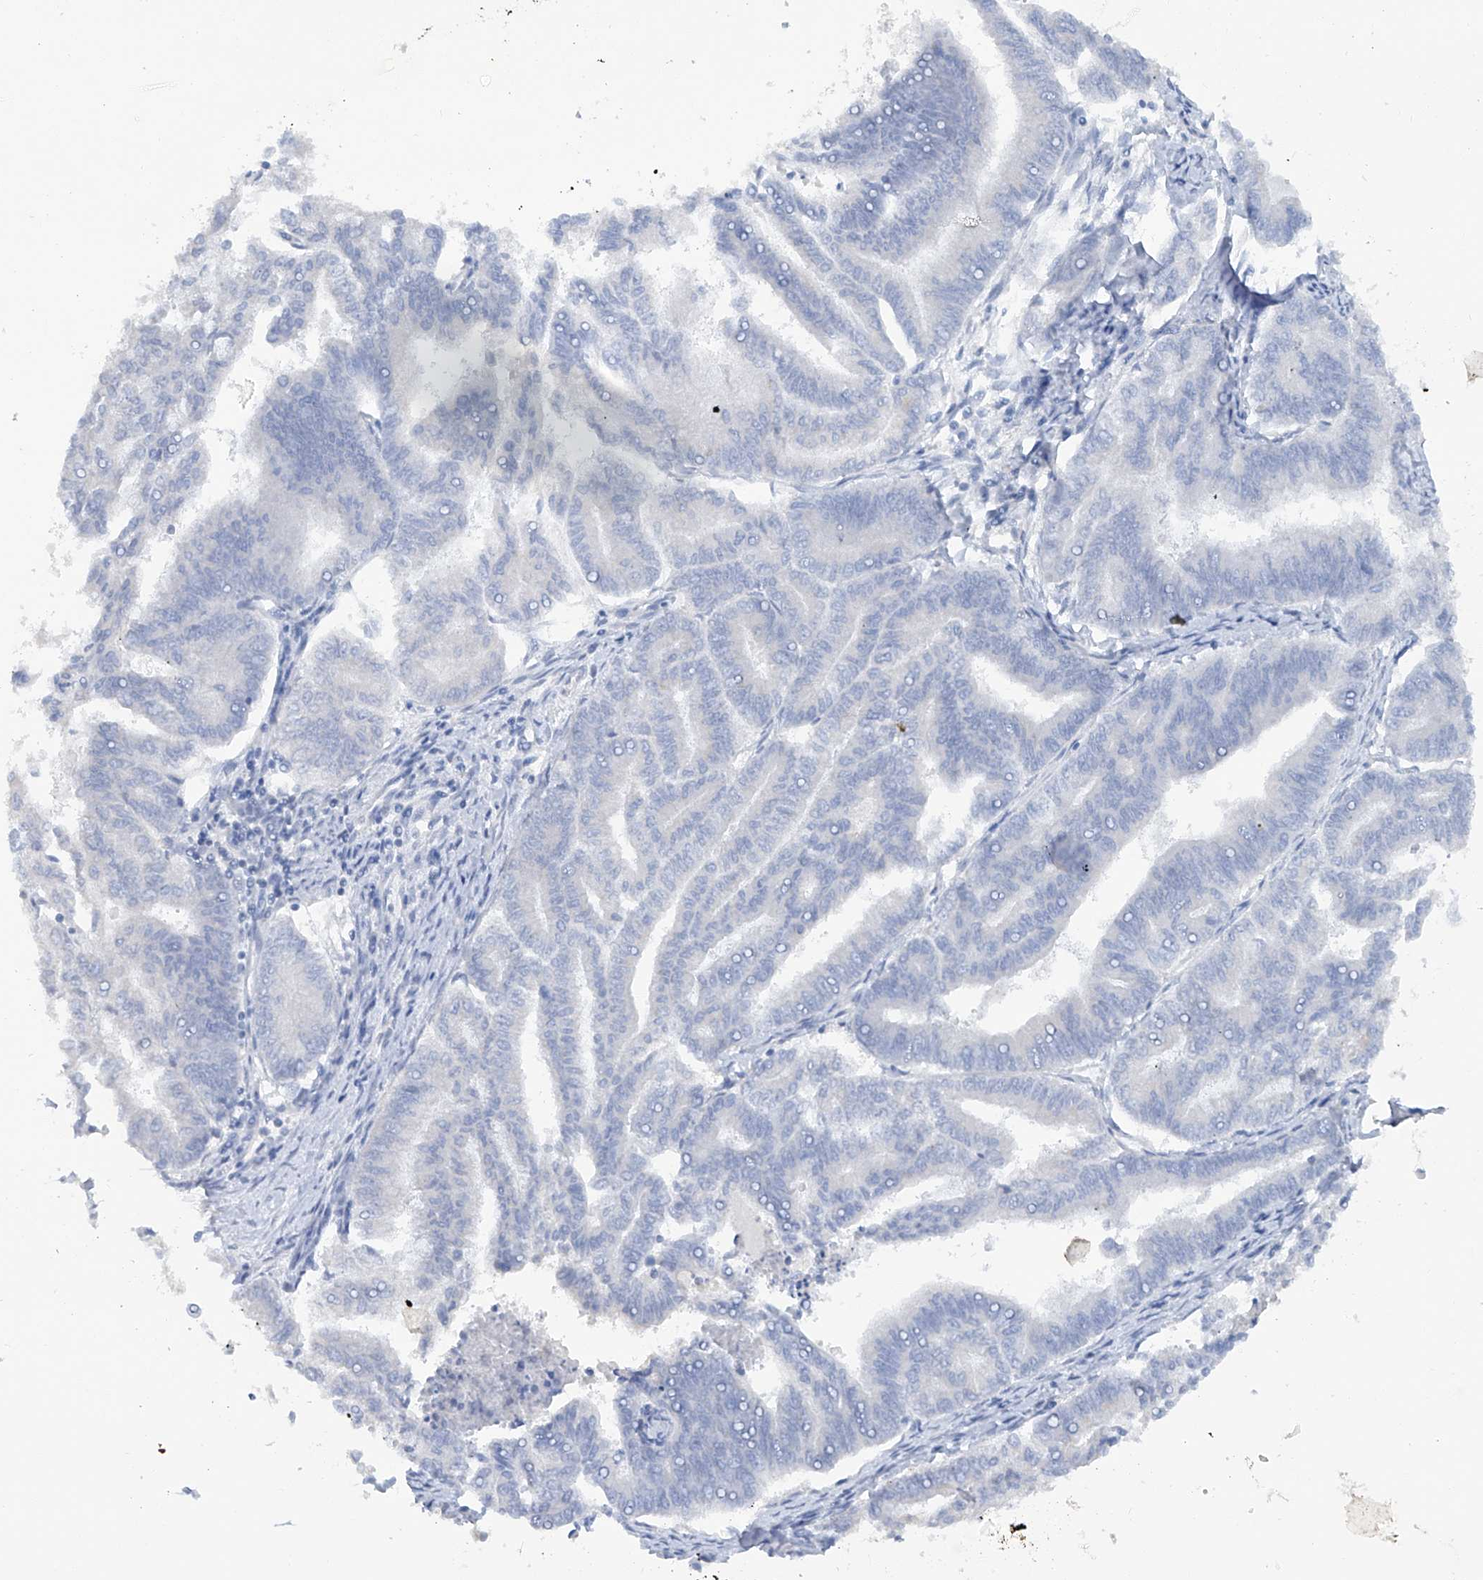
{"staining": {"intensity": "negative", "quantity": "none", "location": "none"}, "tissue": "endometrial cancer", "cell_type": "Tumor cells", "image_type": "cancer", "snomed": [{"axis": "morphology", "description": "Adenocarcinoma, NOS"}, {"axis": "topography", "description": "Endometrium"}], "caption": "This is a image of immunohistochemistry (IHC) staining of endometrial cancer, which shows no expression in tumor cells.", "gene": "HAS3", "patient": {"sex": "female", "age": 79}}